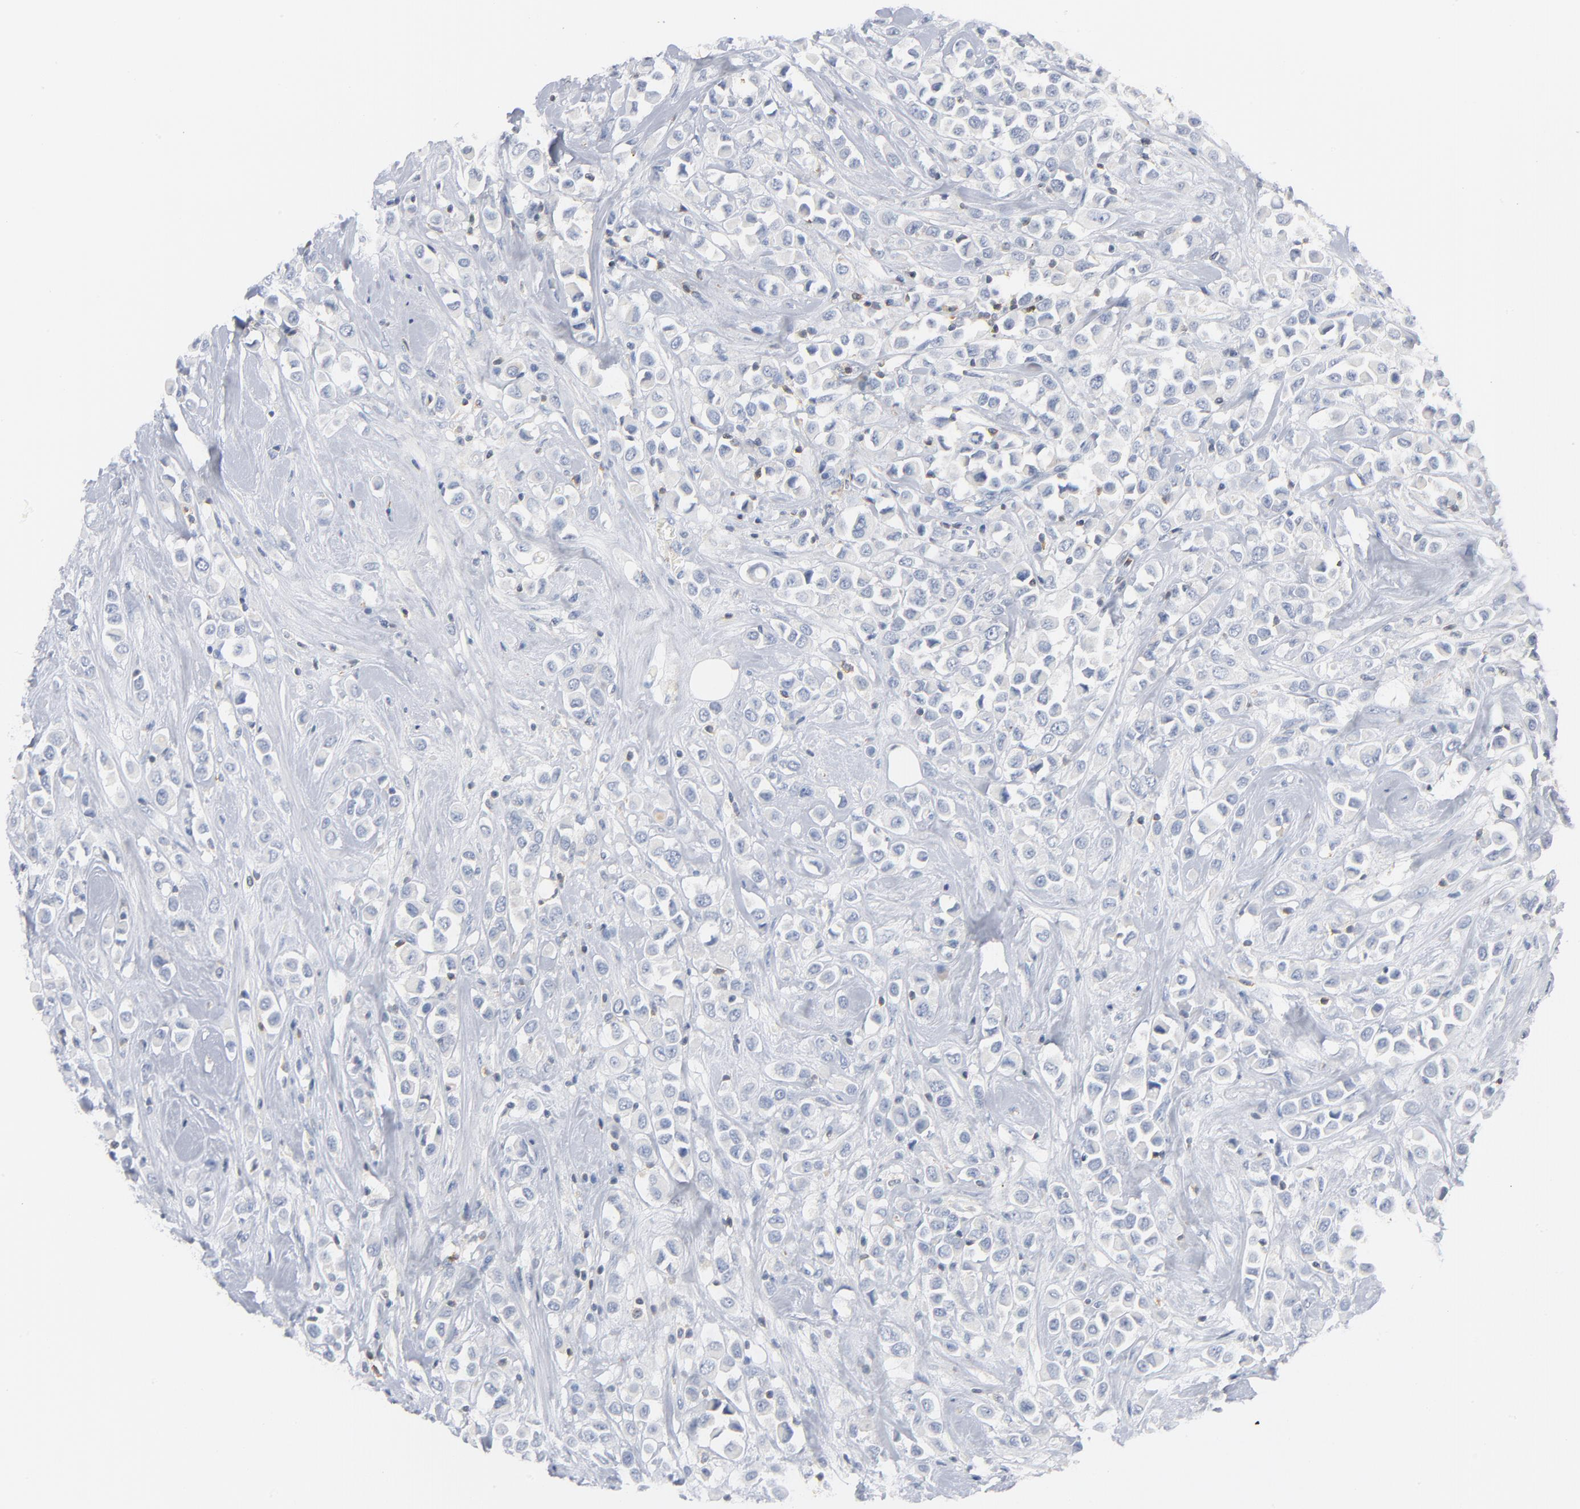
{"staining": {"intensity": "negative", "quantity": "none", "location": "none"}, "tissue": "breast cancer", "cell_type": "Tumor cells", "image_type": "cancer", "snomed": [{"axis": "morphology", "description": "Duct carcinoma"}, {"axis": "topography", "description": "Breast"}], "caption": "This is an IHC photomicrograph of breast infiltrating ductal carcinoma. There is no expression in tumor cells.", "gene": "PTK2B", "patient": {"sex": "female", "age": 61}}